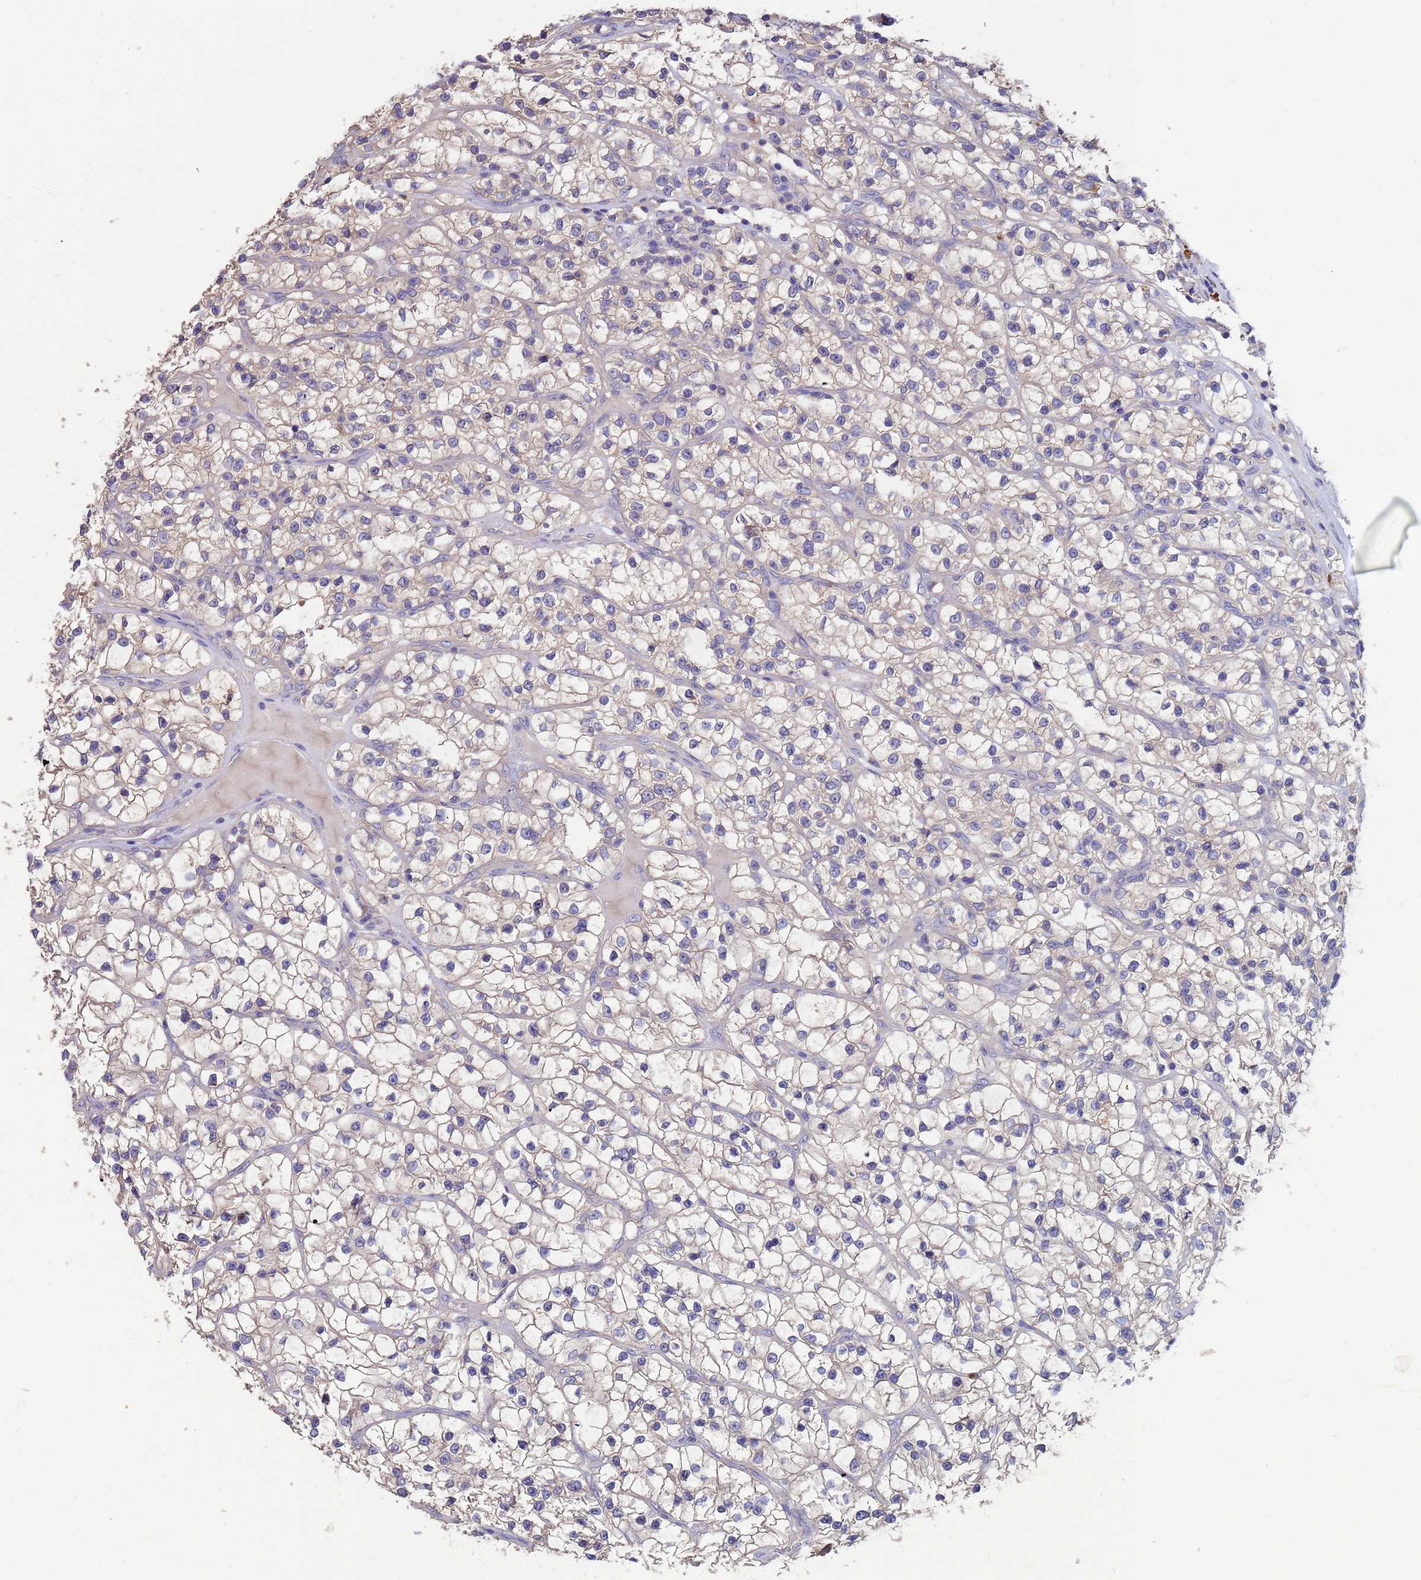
{"staining": {"intensity": "negative", "quantity": "none", "location": "none"}, "tissue": "renal cancer", "cell_type": "Tumor cells", "image_type": "cancer", "snomed": [{"axis": "morphology", "description": "Adenocarcinoma, NOS"}, {"axis": "topography", "description": "Kidney"}], "caption": "This micrograph is of renal cancer stained with immunohistochemistry (IHC) to label a protein in brown with the nuclei are counter-stained blue. There is no staining in tumor cells.", "gene": "SRL", "patient": {"sex": "female", "age": 57}}